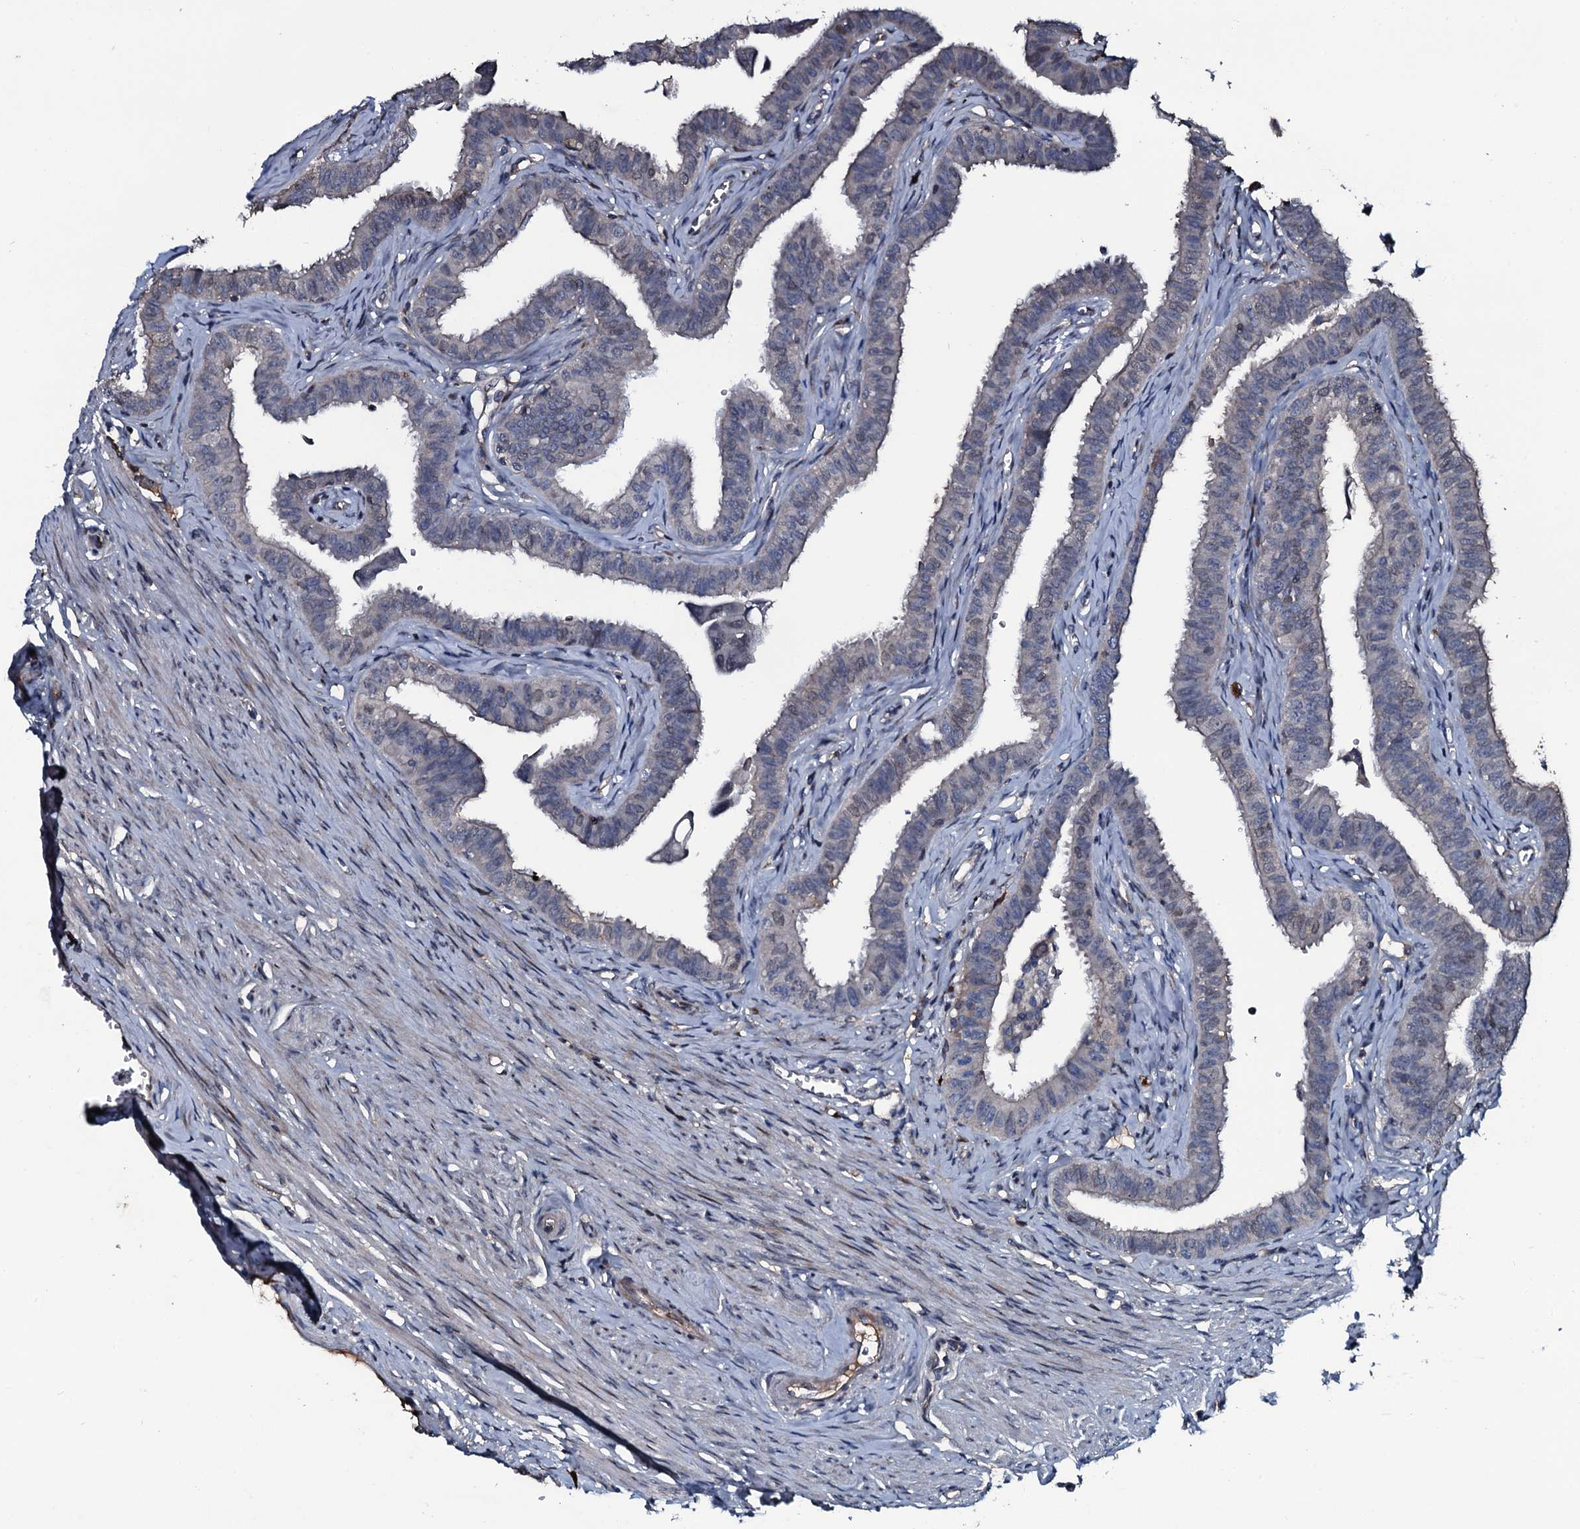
{"staining": {"intensity": "negative", "quantity": "none", "location": "none"}, "tissue": "fallopian tube", "cell_type": "Glandular cells", "image_type": "normal", "snomed": [{"axis": "morphology", "description": "Normal tissue, NOS"}, {"axis": "morphology", "description": "Carcinoma, NOS"}, {"axis": "topography", "description": "Fallopian tube"}, {"axis": "topography", "description": "Ovary"}], "caption": "Glandular cells show no significant positivity in normal fallopian tube. (Immunohistochemistry, brightfield microscopy, high magnification).", "gene": "LYG2", "patient": {"sex": "female", "age": 59}}